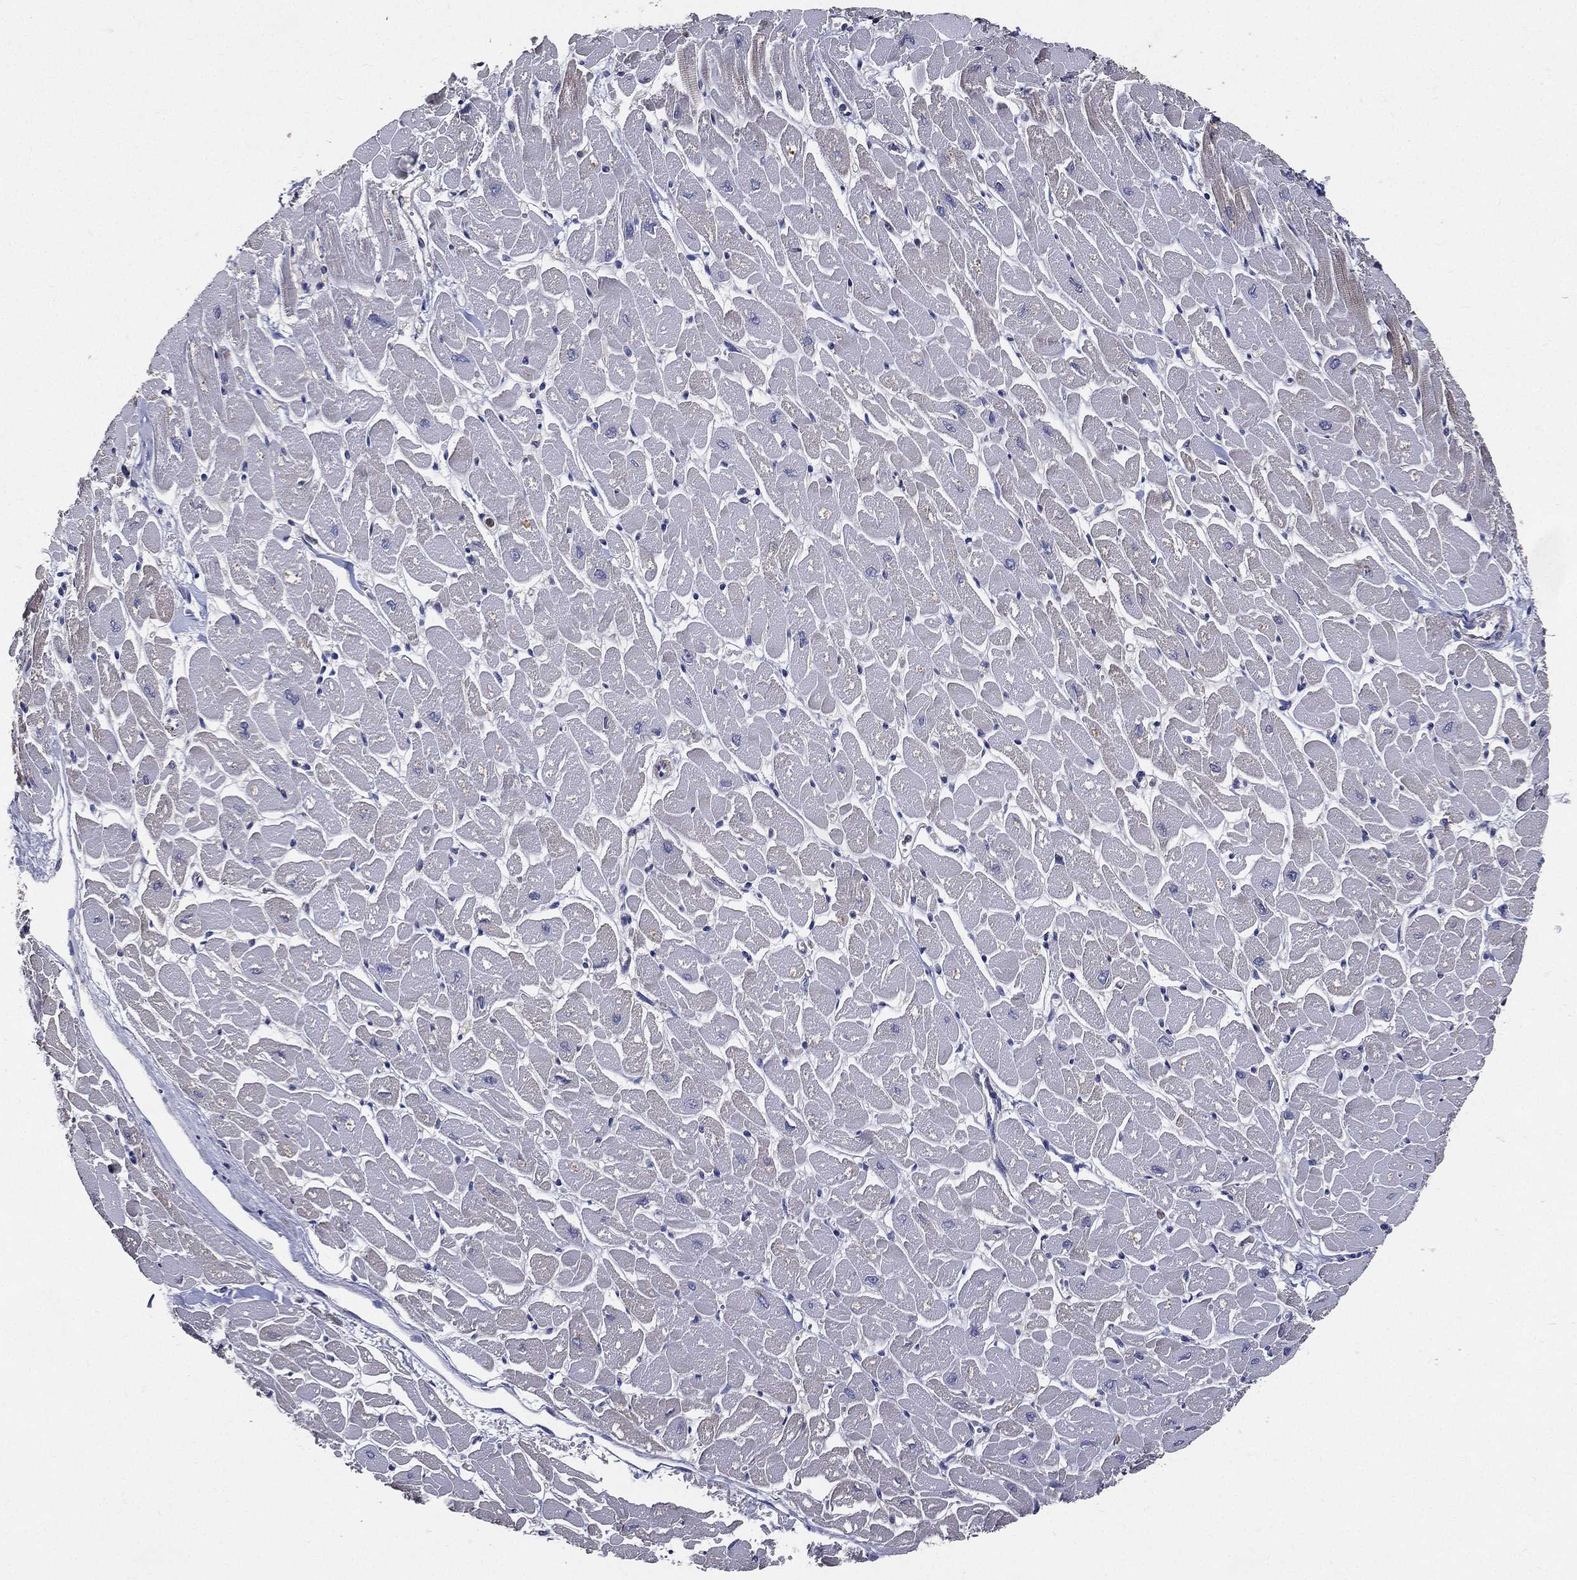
{"staining": {"intensity": "negative", "quantity": "none", "location": "none"}, "tissue": "heart muscle", "cell_type": "Cardiomyocytes", "image_type": "normal", "snomed": [{"axis": "morphology", "description": "Normal tissue, NOS"}, {"axis": "topography", "description": "Heart"}], "caption": "Cardiomyocytes show no significant protein positivity in normal heart muscle. Brightfield microscopy of IHC stained with DAB (3,3'-diaminobenzidine) (brown) and hematoxylin (blue), captured at high magnification.", "gene": "SERPINB2", "patient": {"sex": "male", "age": 57}}